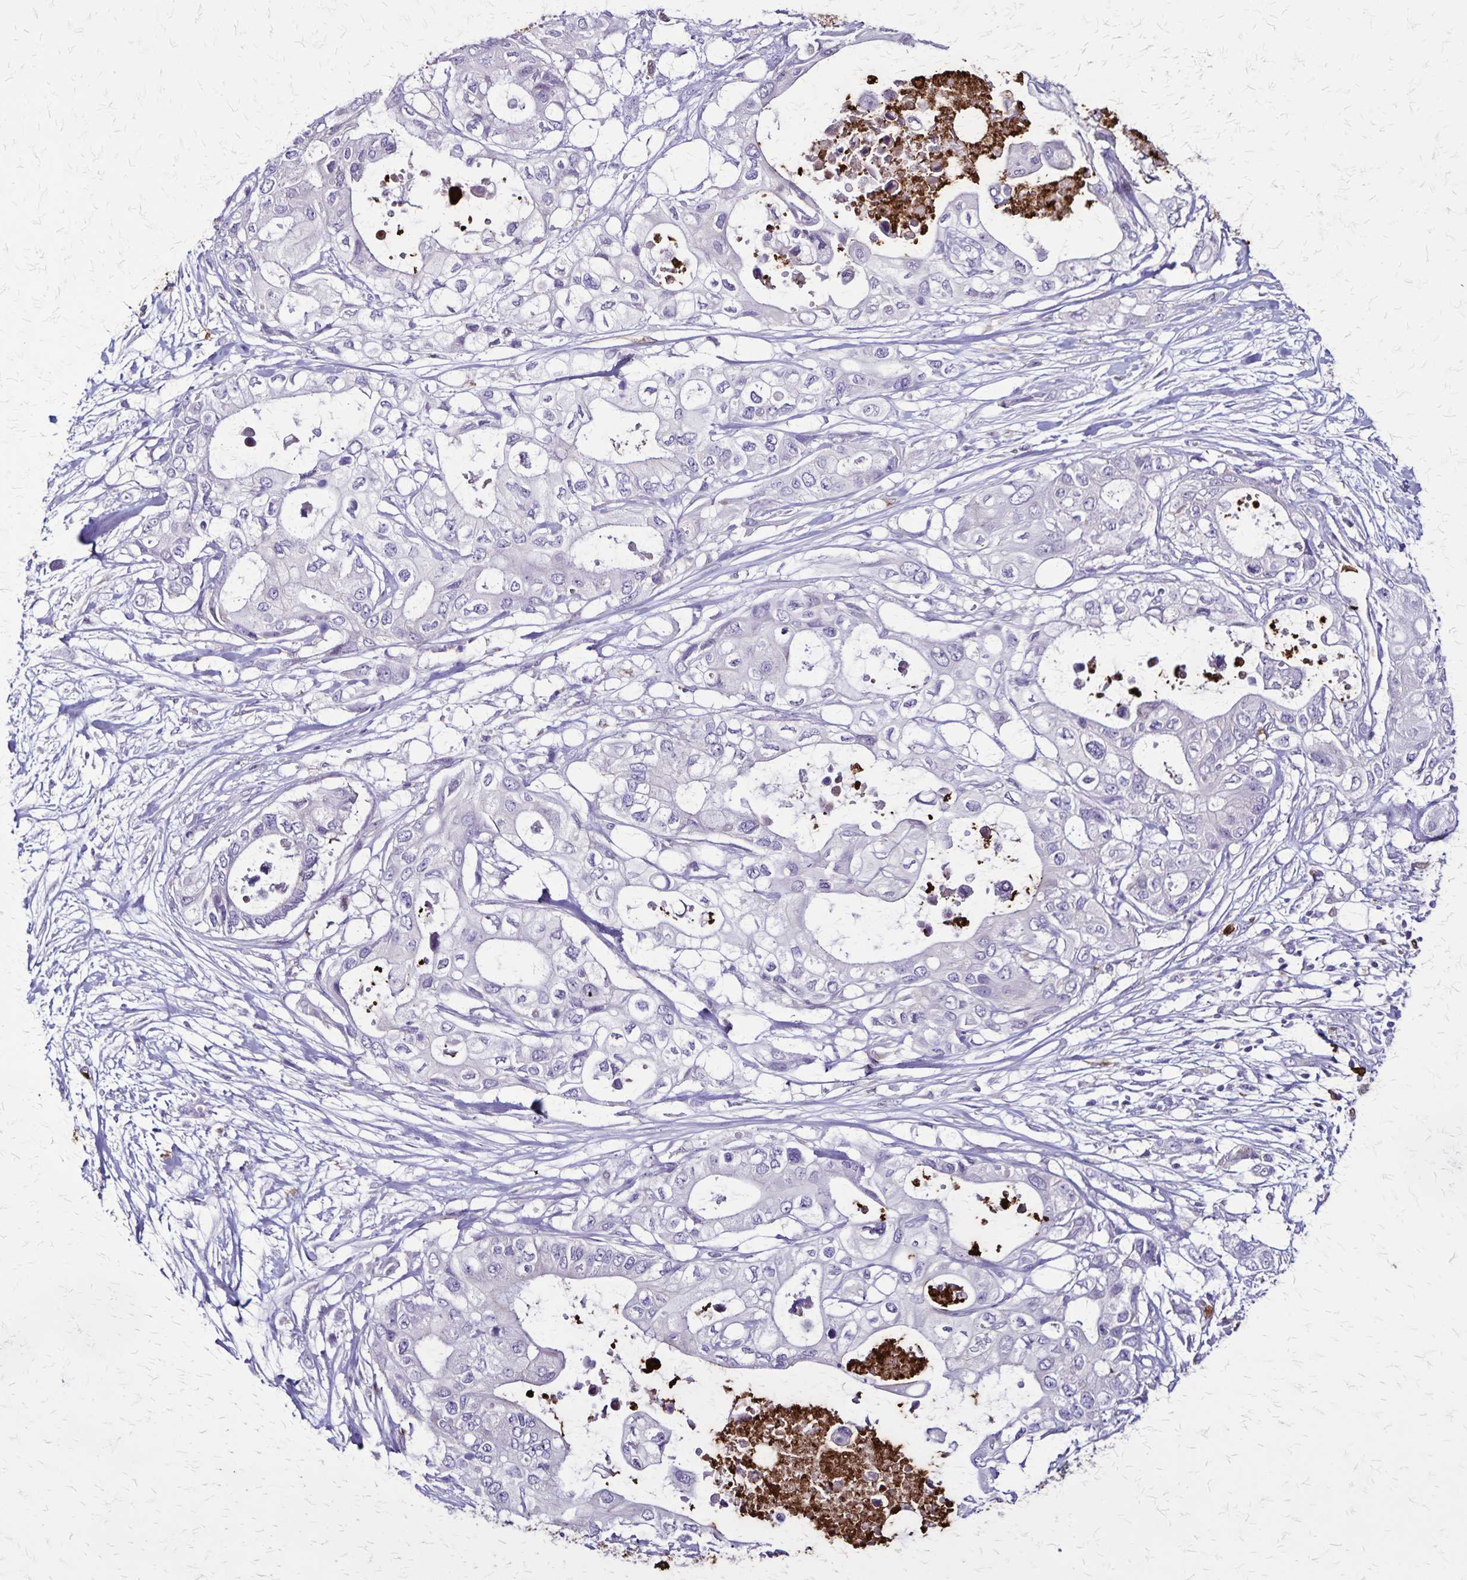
{"staining": {"intensity": "negative", "quantity": "none", "location": "none"}, "tissue": "pancreatic cancer", "cell_type": "Tumor cells", "image_type": "cancer", "snomed": [{"axis": "morphology", "description": "Adenocarcinoma, NOS"}, {"axis": "topography", "description": "Pancreas"}], "caption": "IHC of human pancreatic cancer (adenocarcinoma) shows no expression in tumor cells. (DAB immunohistochemistry (IHC), high magnification).", "gene": "ULBP3", "patient": {"sex": "female", "age": 63}}